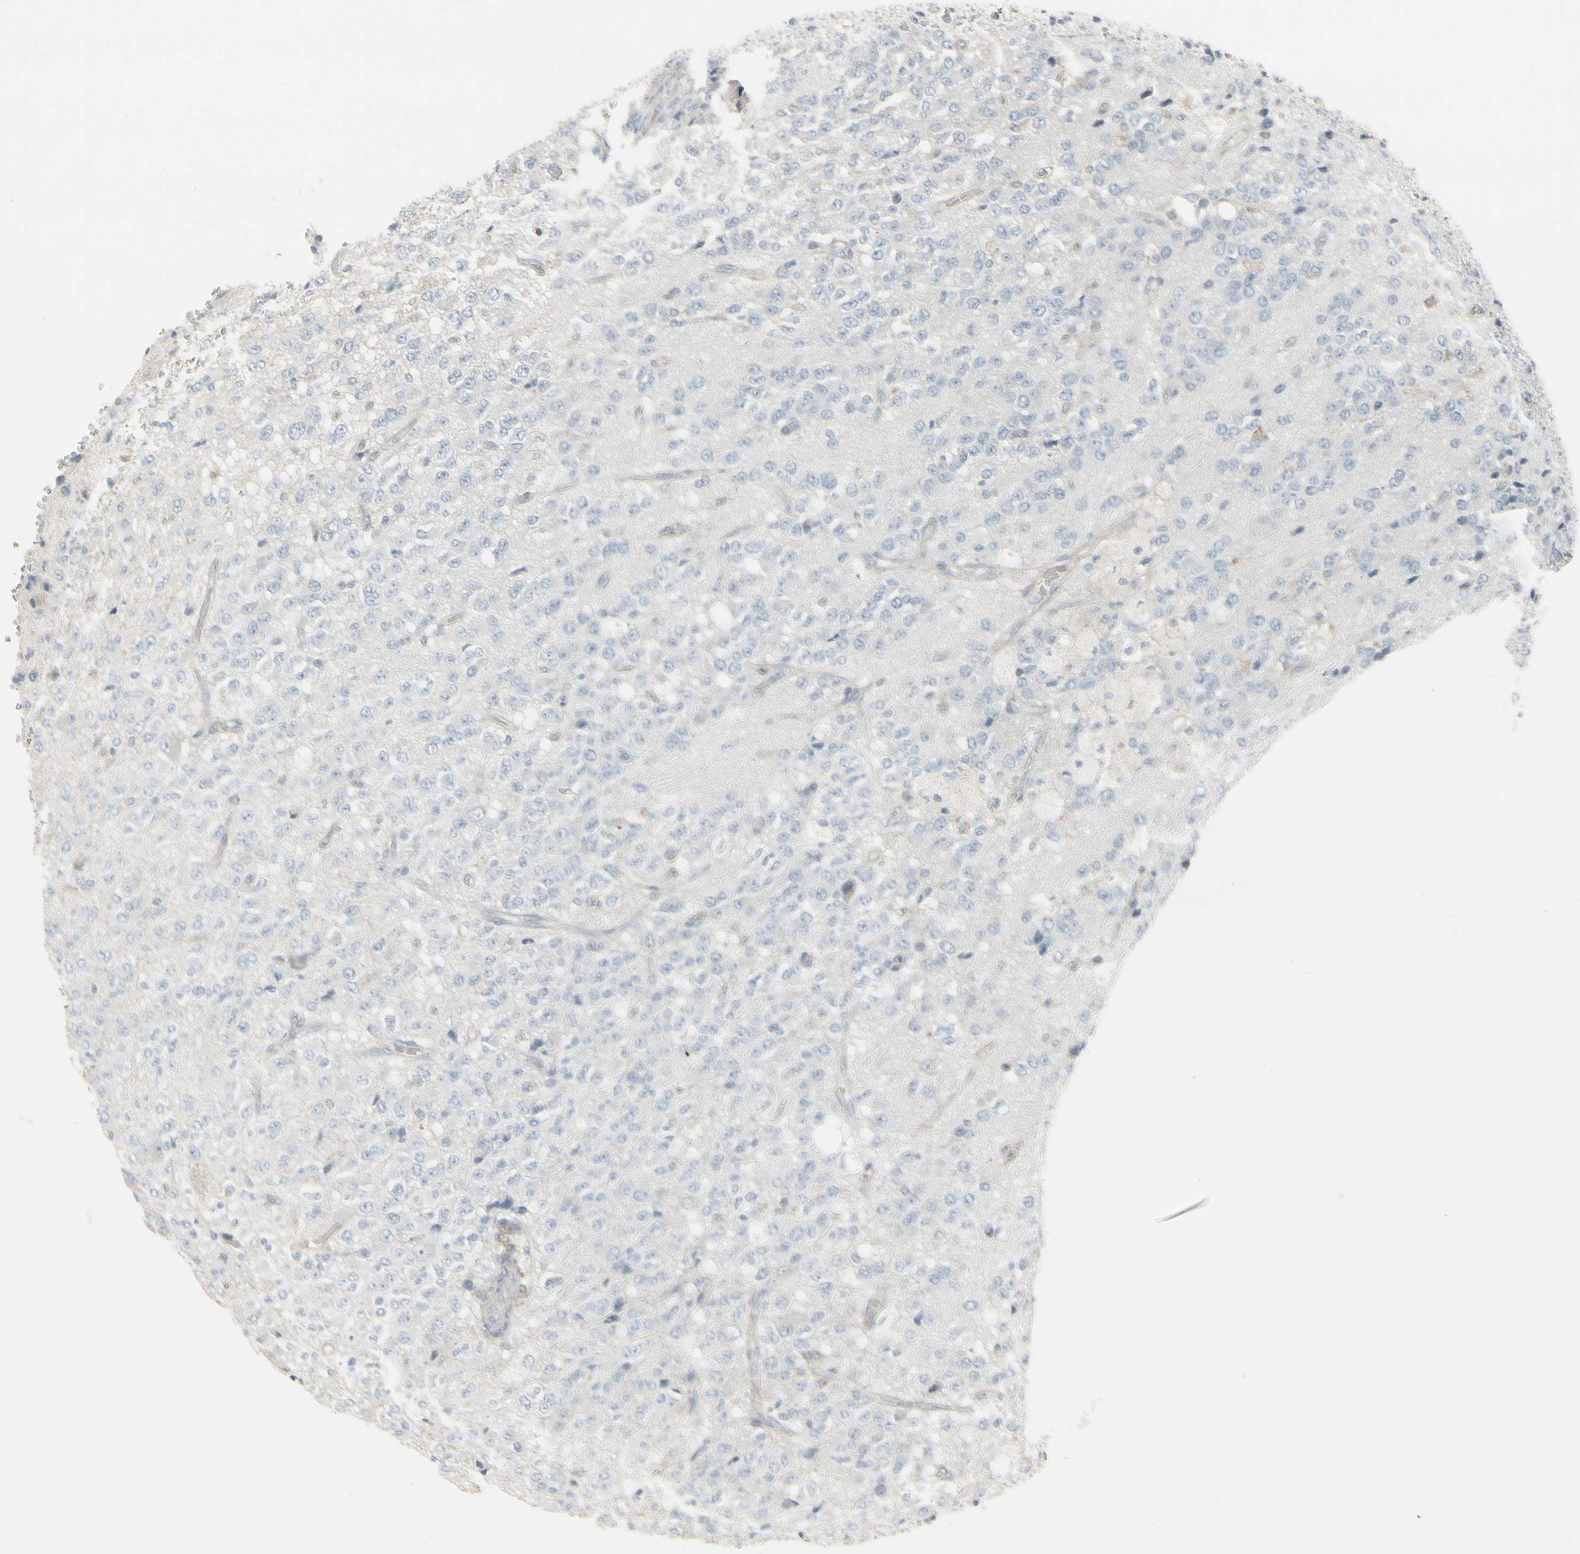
{"staining": {"intensity": "weak", "quantity": "<25%", "location": "cytoplasmic/membranous"}, "tissue": "glioma", "cell_type": "Tumor cells", "image_type": "cancer", "snomed": [{"axis": "morphology", "description": "Glioma, malignant, High grade"}, {"axis": "topography", "description": "pancreas cauda"}], "caption": "IHC of high-grade glioma (malignant) displays no staining in tumor cells.", "gene": "EPS15", "patient": {"sex": "male", "age": 60}}